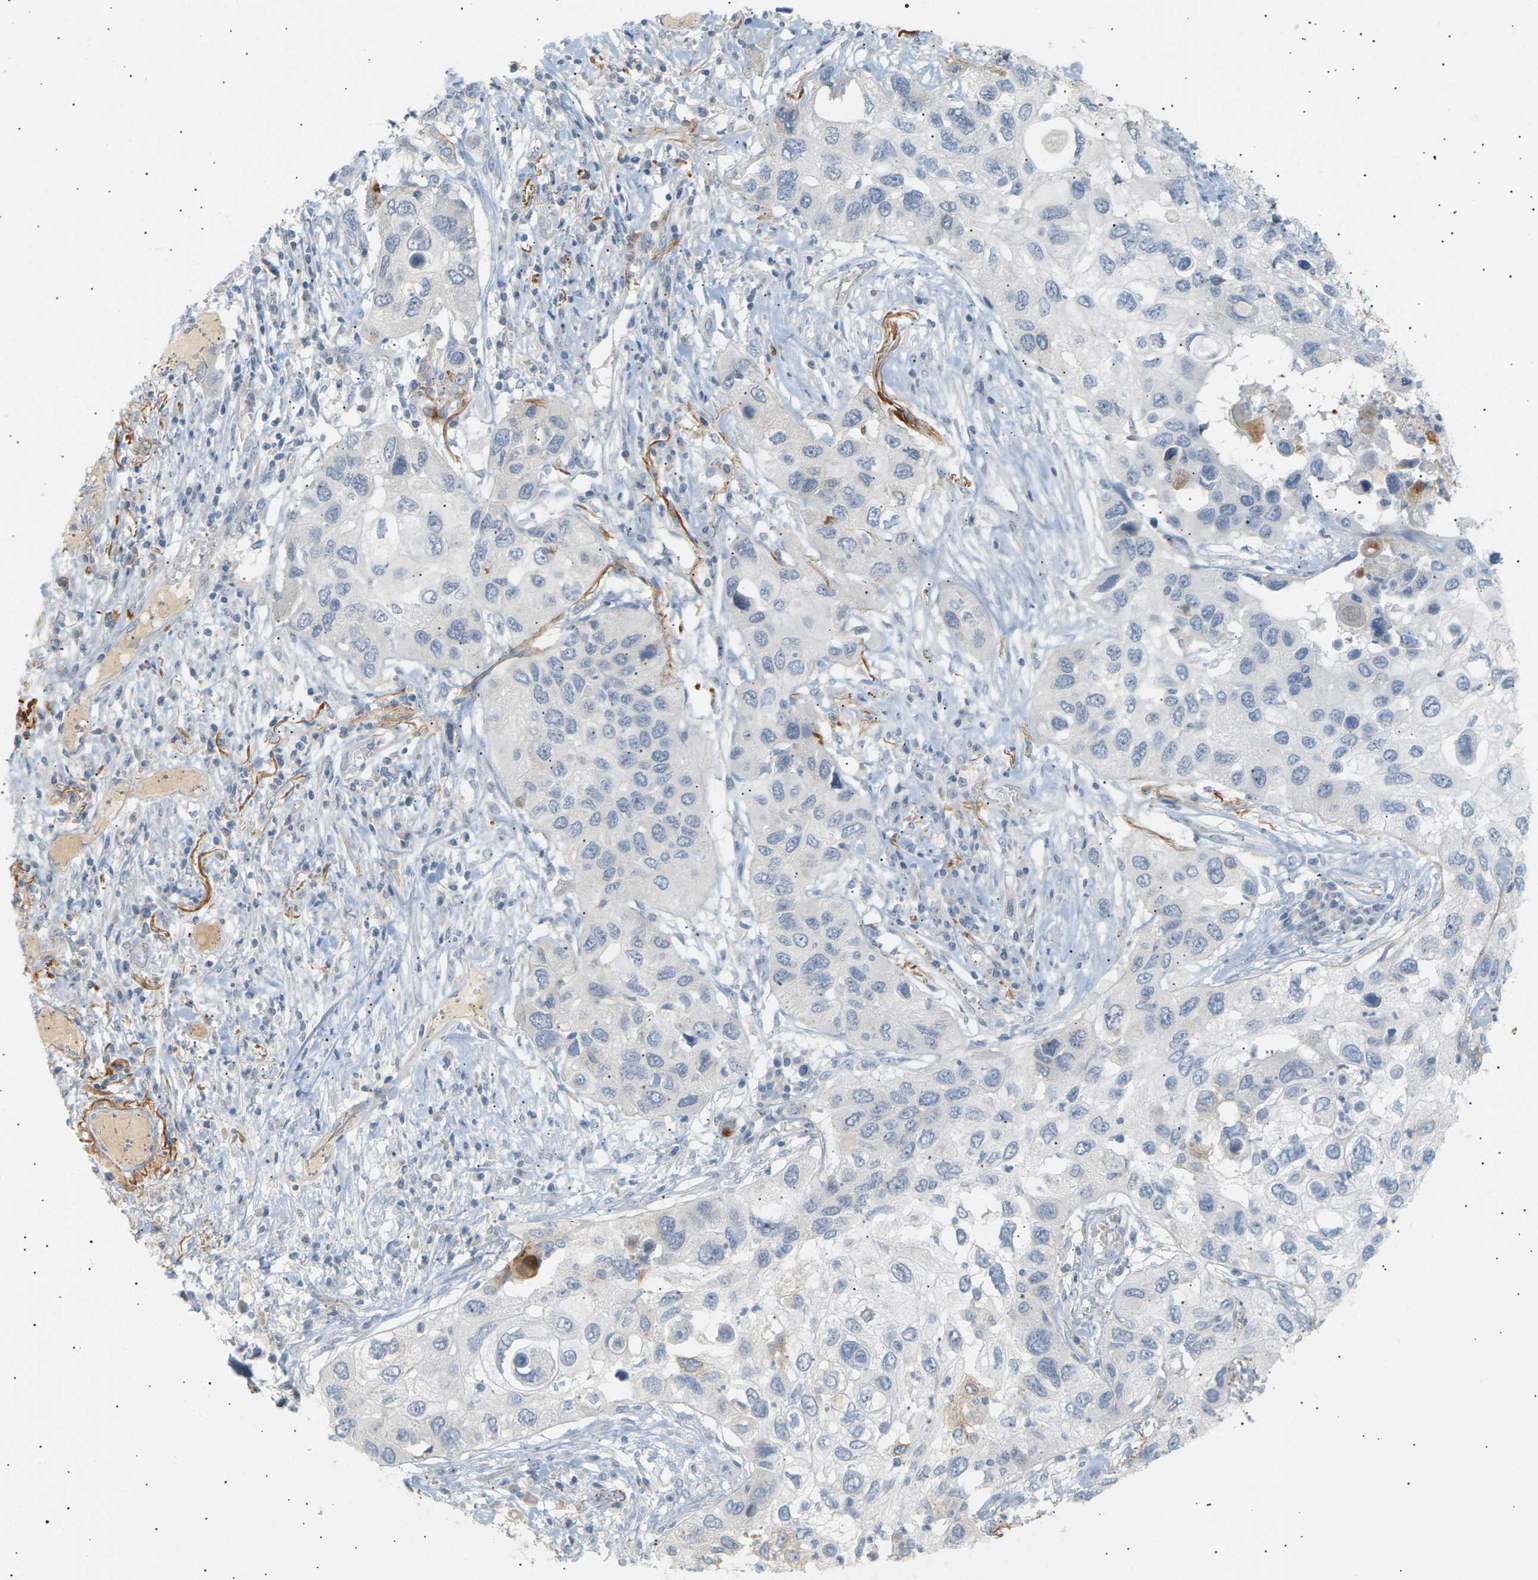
{"staining": {"intensity": "negative", "quantity": "none", "location": "none"}, "tissue": "lung cancer", "cell_type": "Tumor cells", "image_type": "cancer", "snomed": [{"axis": "morphology", "description": "Squamous cell carcinoma, NOS"}, {"axis": "topography", "description": "Lung"}], "caption": "This is an IHC photomicrograph of human squamous cell carcinoma (lung). There is no positivity in tumor cells.", "gene": "CLU", "patient": {"sex": "male", "age": 71}}